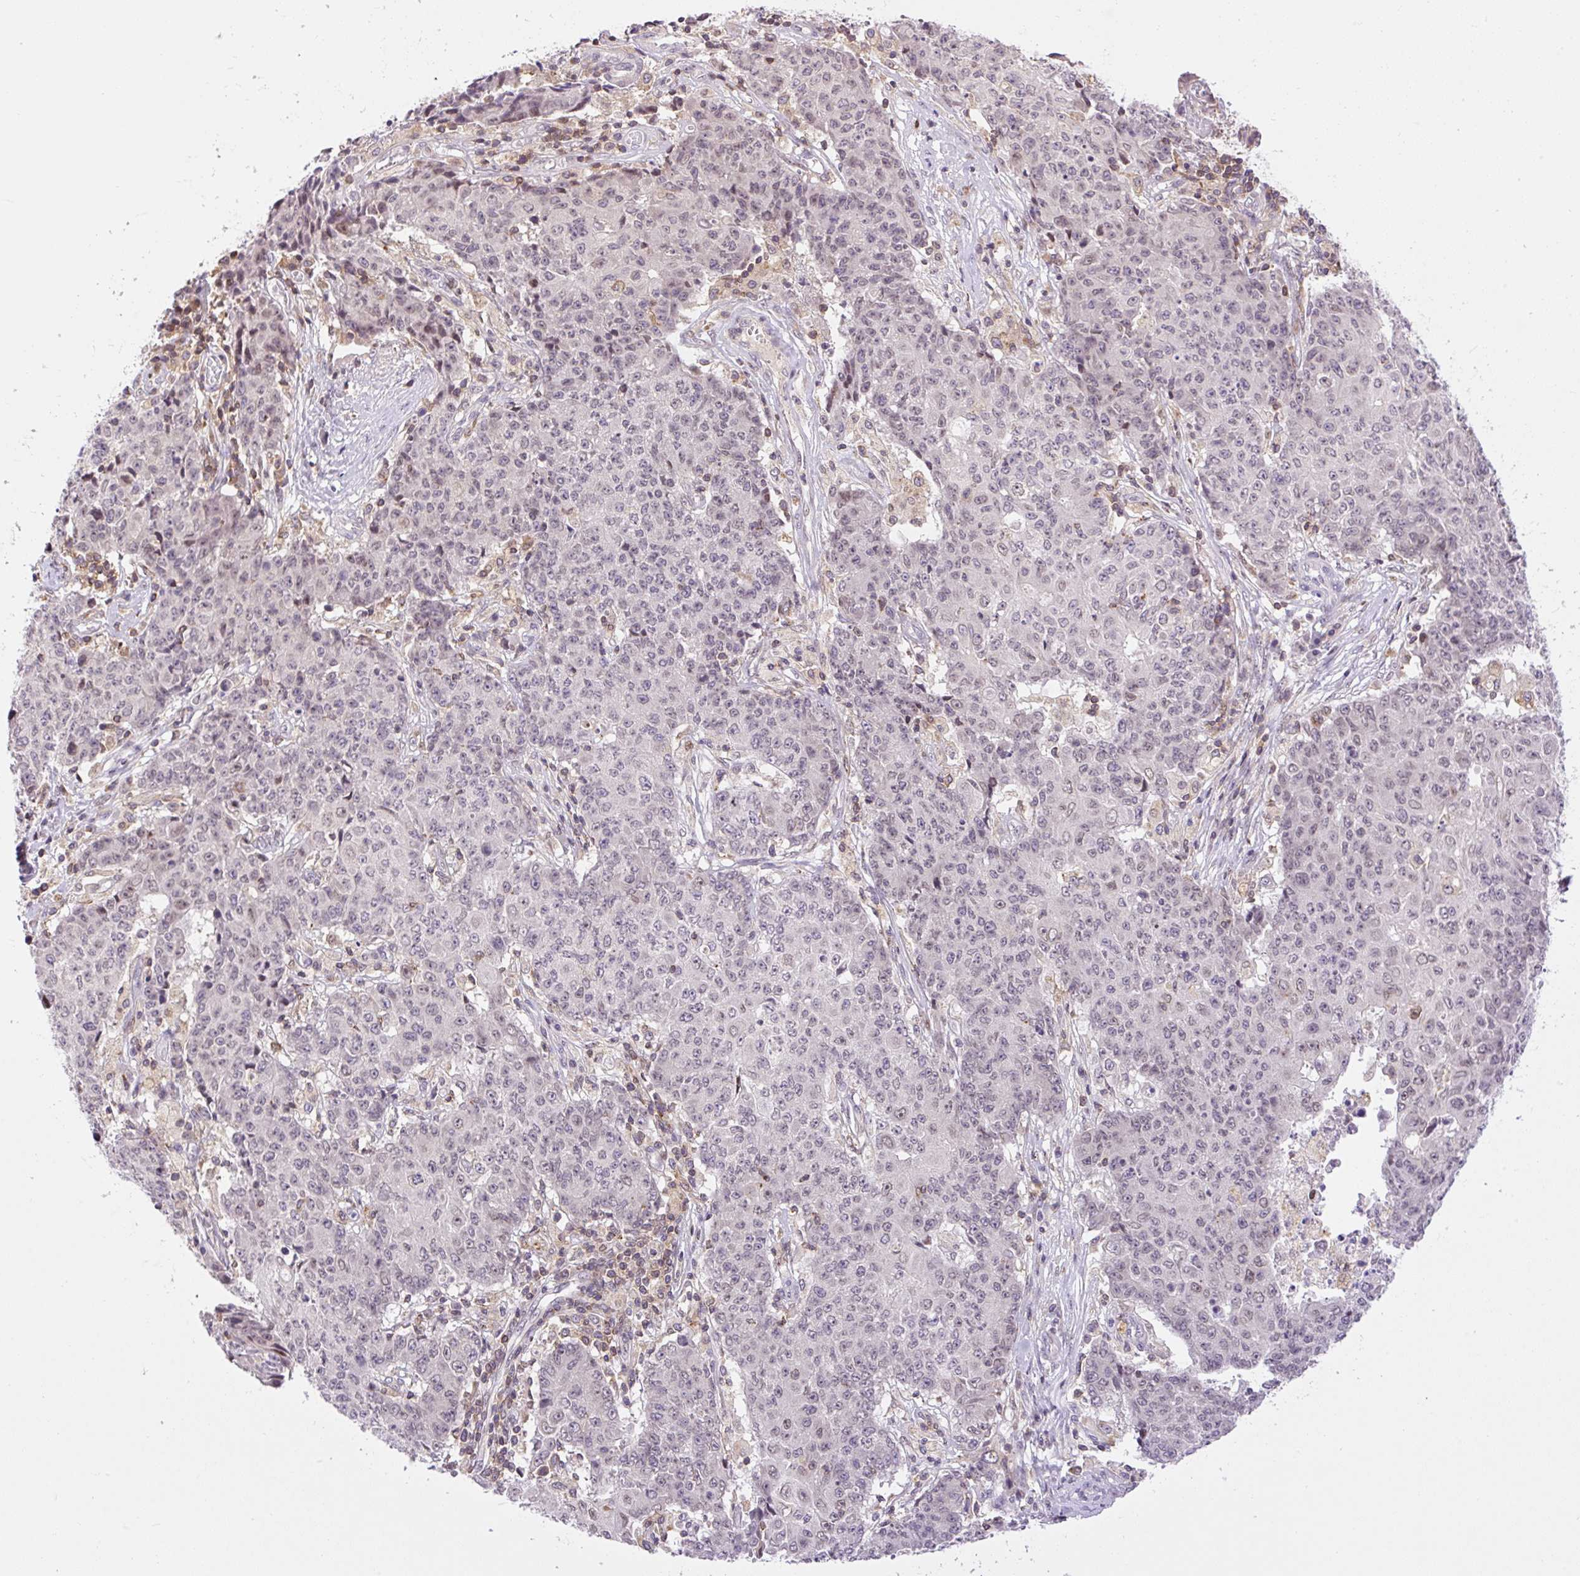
{"staining": {"intensity": "weak", "quantity": "<25%", "location": "nuclear"}, "tissue": "ovarian cancer", "cell_type": "Tumor cells", "image_type": "cancer", "snomed": [{"axis": "morphology", "description": "Carcinoma, endometroid"}, {"axis": "topography", "description": "Ovary"}], "caption": "Immunohistochemistry of ovarian cancer shows no positivity in tumor cells. The staining is performed using DAB (3,3'-diaminobenzidine) brown chromogen with nuclei counter-stained in using hematoxylin.", "gene": "CARD11", "patient": {"sex": "female", "age": 42}}